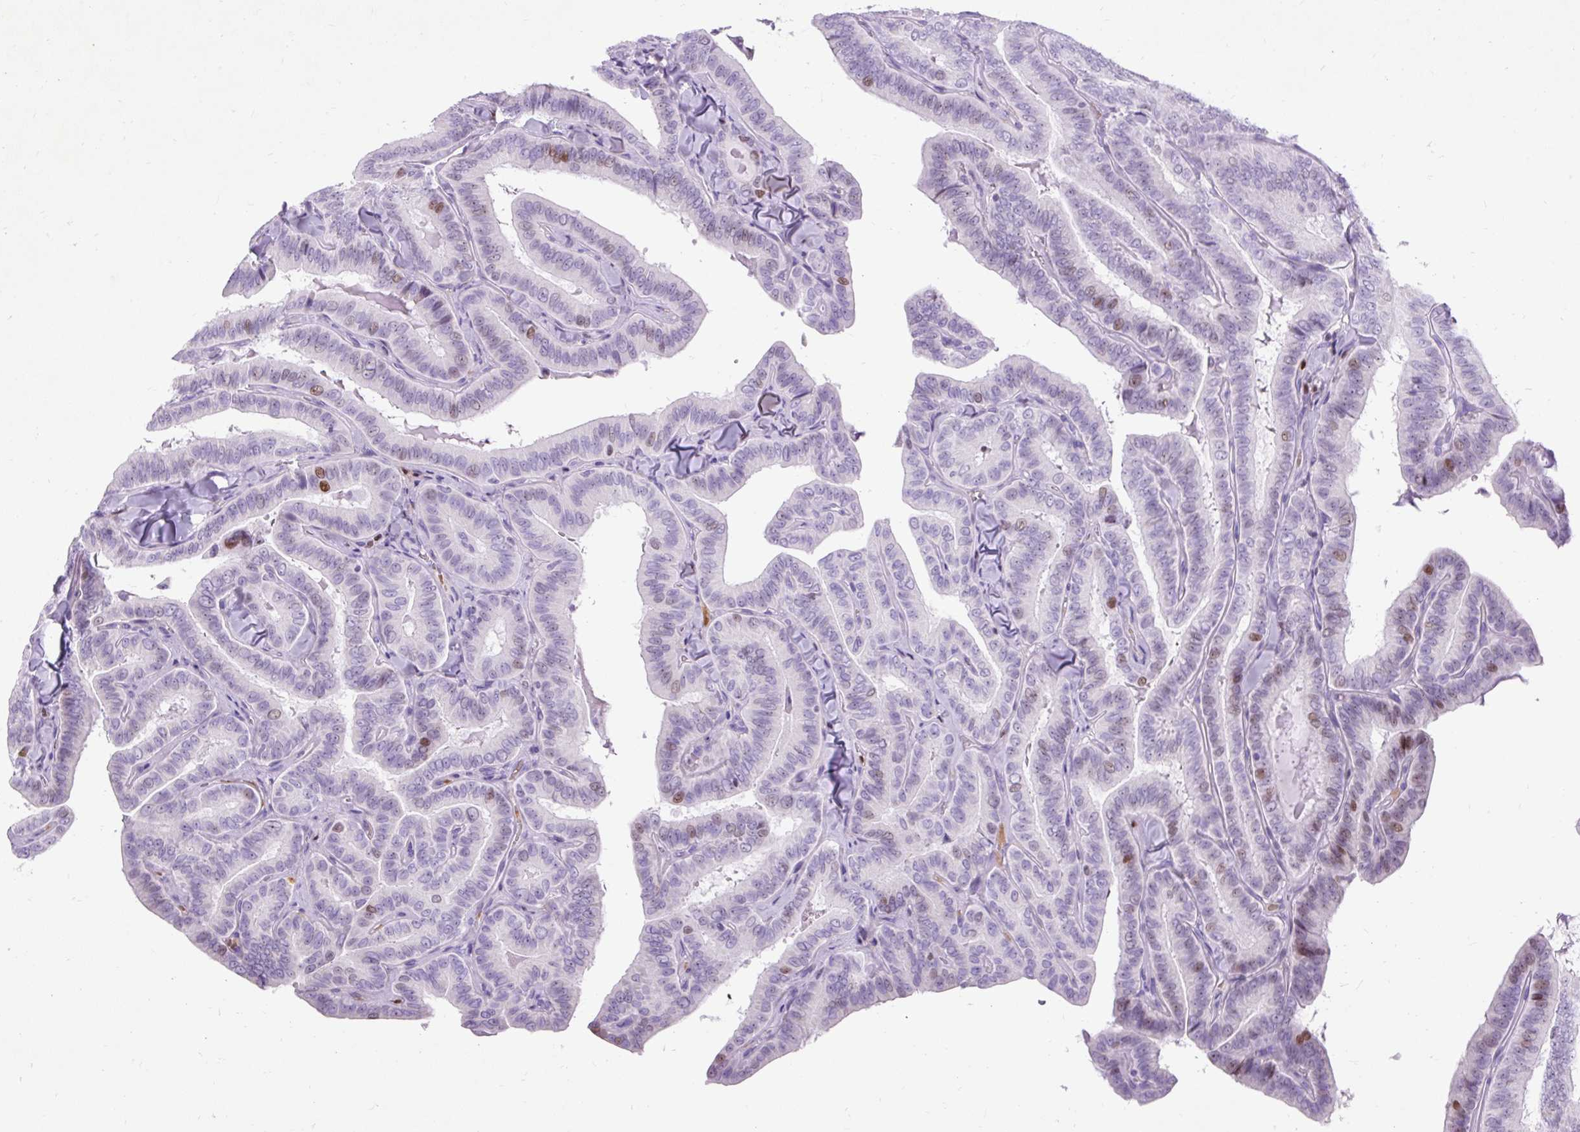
{"staining": {"intensity": "moderate", "quantity": "<25%", "location": "nuclear"}, "tissue": "thyroid cancer", "cell_type": "Tumor cells", "image_type": "cancer", "snomed": [{"axis": "morphology", "description": "Papillary adenocarcinoma, NOS"}, {"axis": "topography", "description": "Thyroid gland"}], "caption": "This is a histology image of immunohistochemistry (IHC) staining of papillary adenocarcinoma (thyroid), which shows moderate positivity in the nuclear of tumor cells.", "gene": "SPC24", "patient": {"sex": "male", "age": 61}}